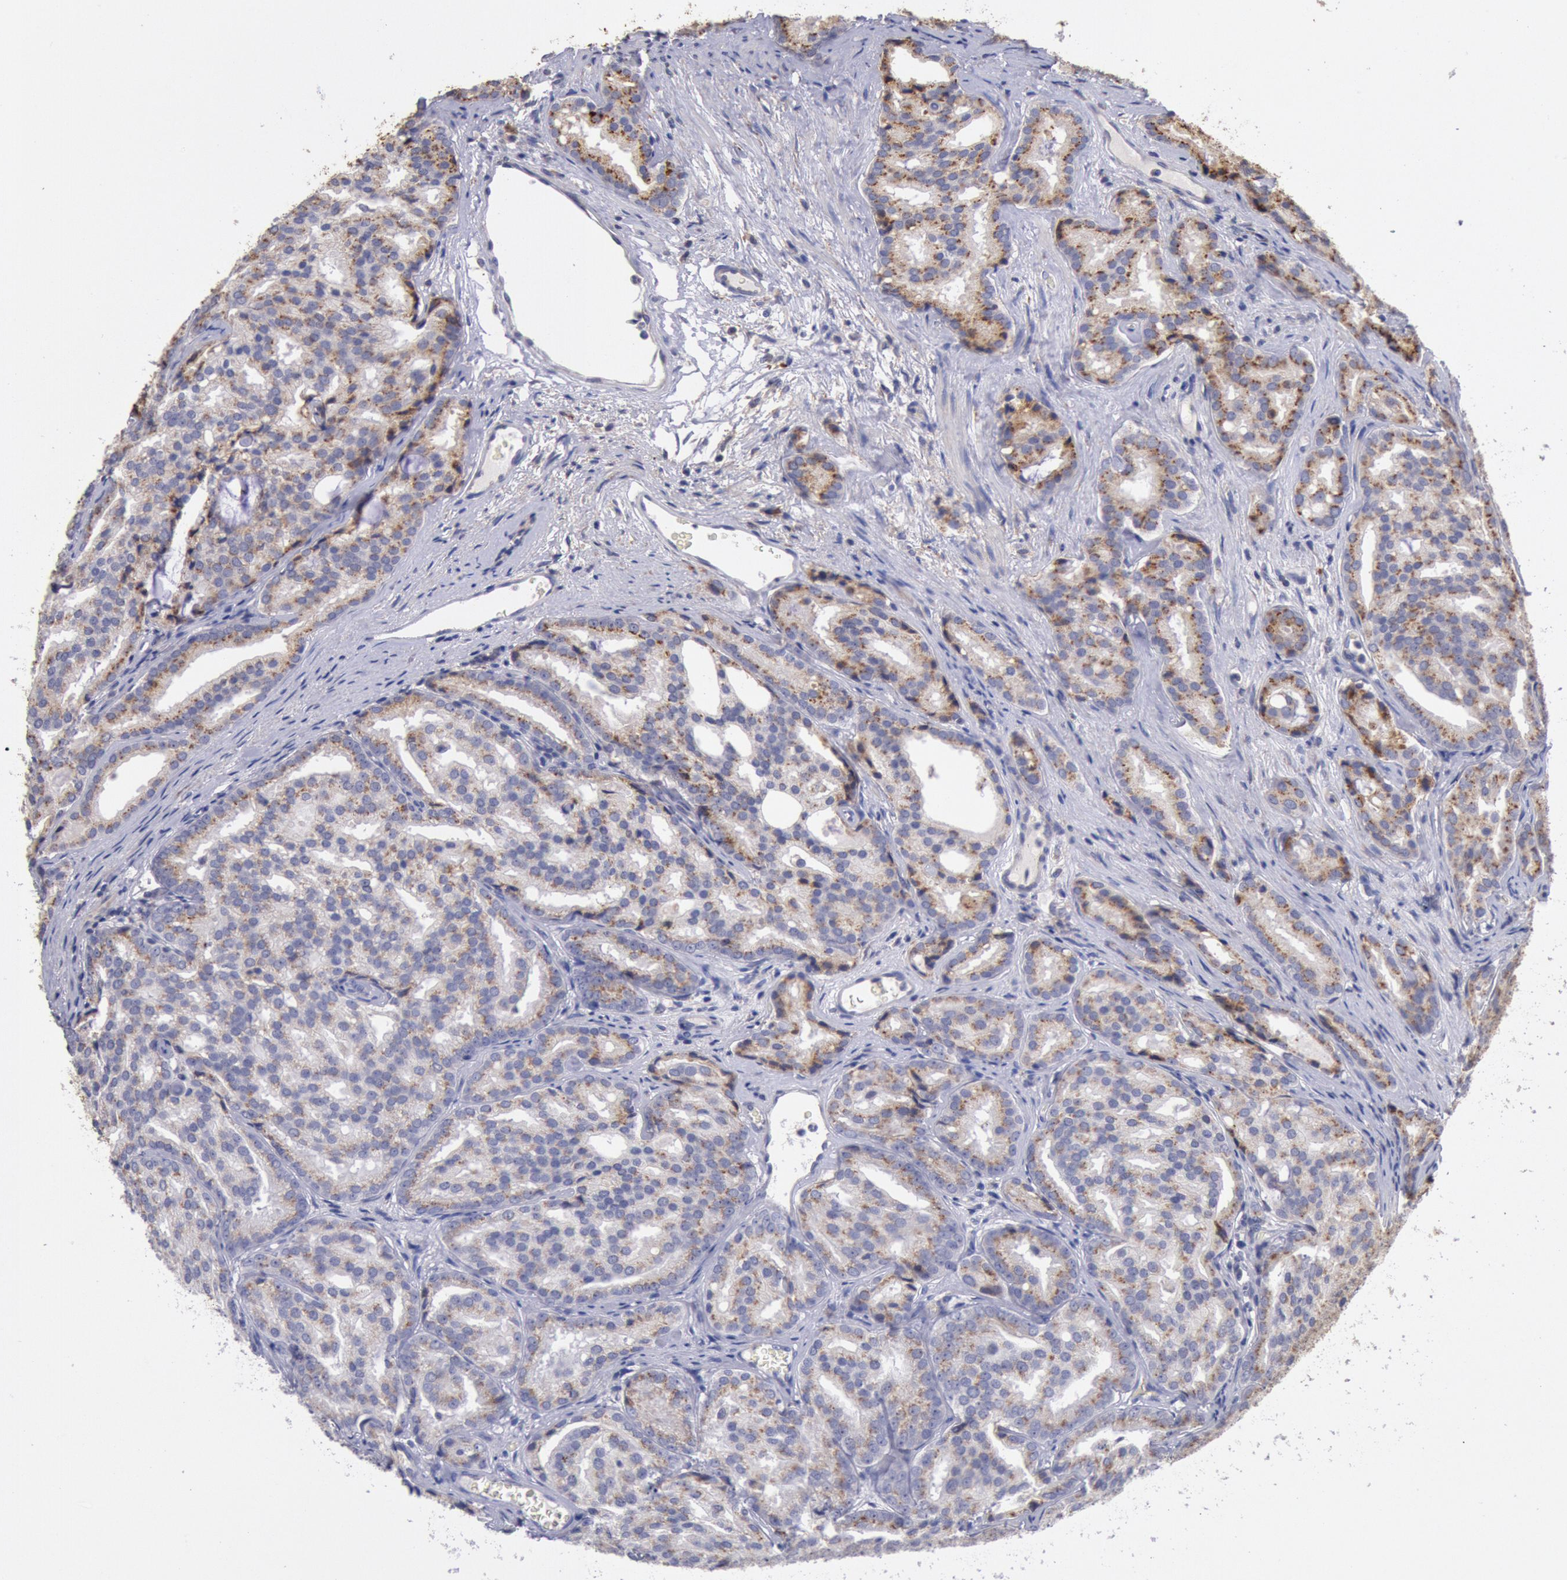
{"staining": {"intensity": "weak", "quantity": ">75%", "location": "cytoplasmic/membranous"}, "tissue": "prostate cancer", "cell_type": "Tumor cells", "image_type": "cancer", "snomed": [{"axis": "morphology", "description": "Adenocarcinoma, High grade"}, {"axis": "topography", "description": "Prostate"}], "caption": "The histopathology image shows staining of prostate adenocarcinoma (high-grade), revealing weak cytoplasmic/membranous protein staining (brown color) within tumor cells.", "gene": "GAL3ST1", "patient": {"sex": "male", "age": 64}}